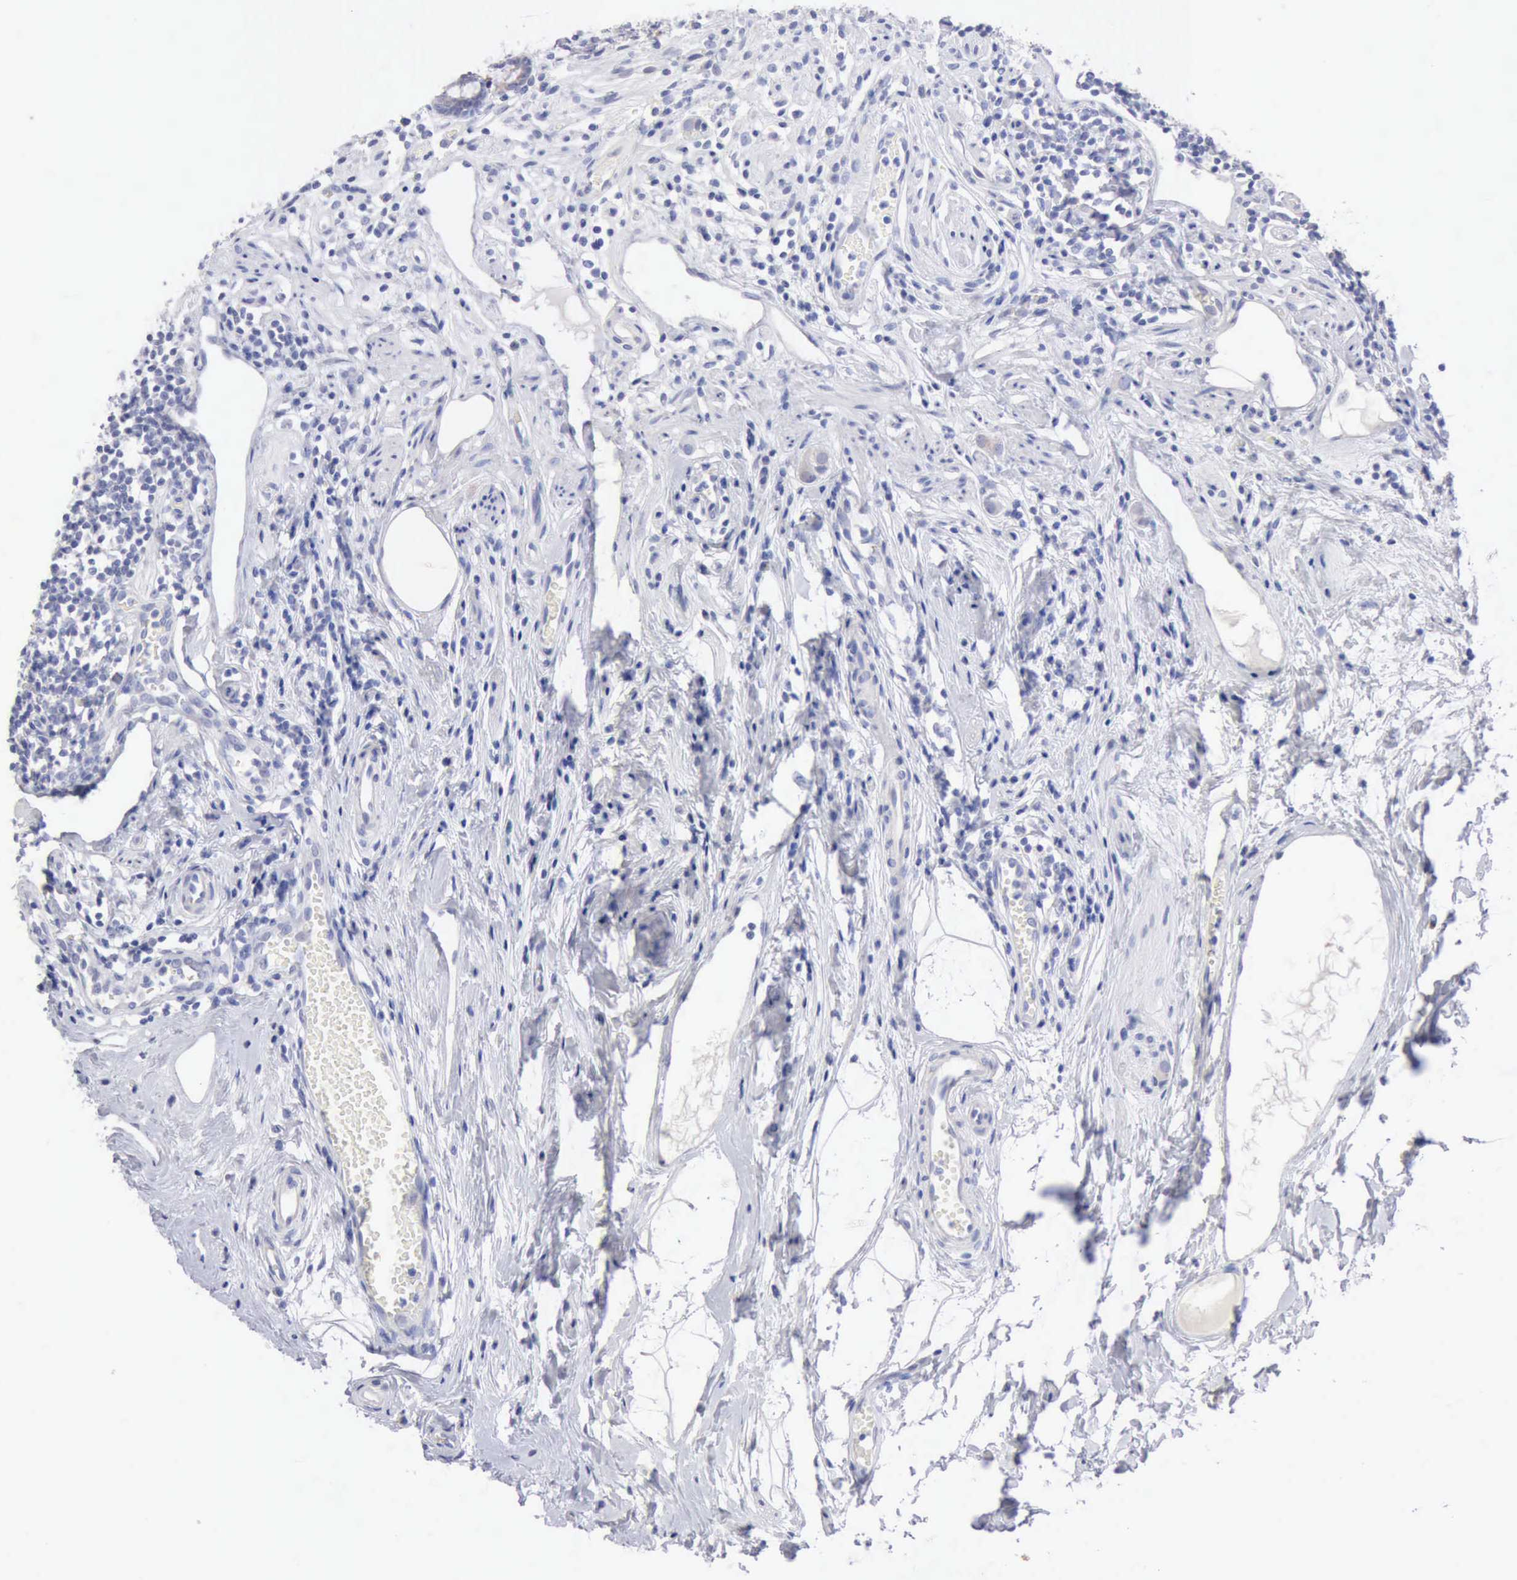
{"staining": {"intensity": "negative", "quantity": "none", "location": "none"}, "tissue": "appendix", "cell_type": "Glandular cells", "image_type": "normal", "snomed": [{"axis": "morphology", "description": "Normal tissue, NOS"}, {"axis": "topography", "description": "Appendix"}], "caption": "Appendix was stained to show a protein in brown. There is no significant expression in glandular cells. (IHC, brightfield microscopy, high magnification).", "gene": "ANGEL1", "patient": {"sex": "male", "age": 38}}